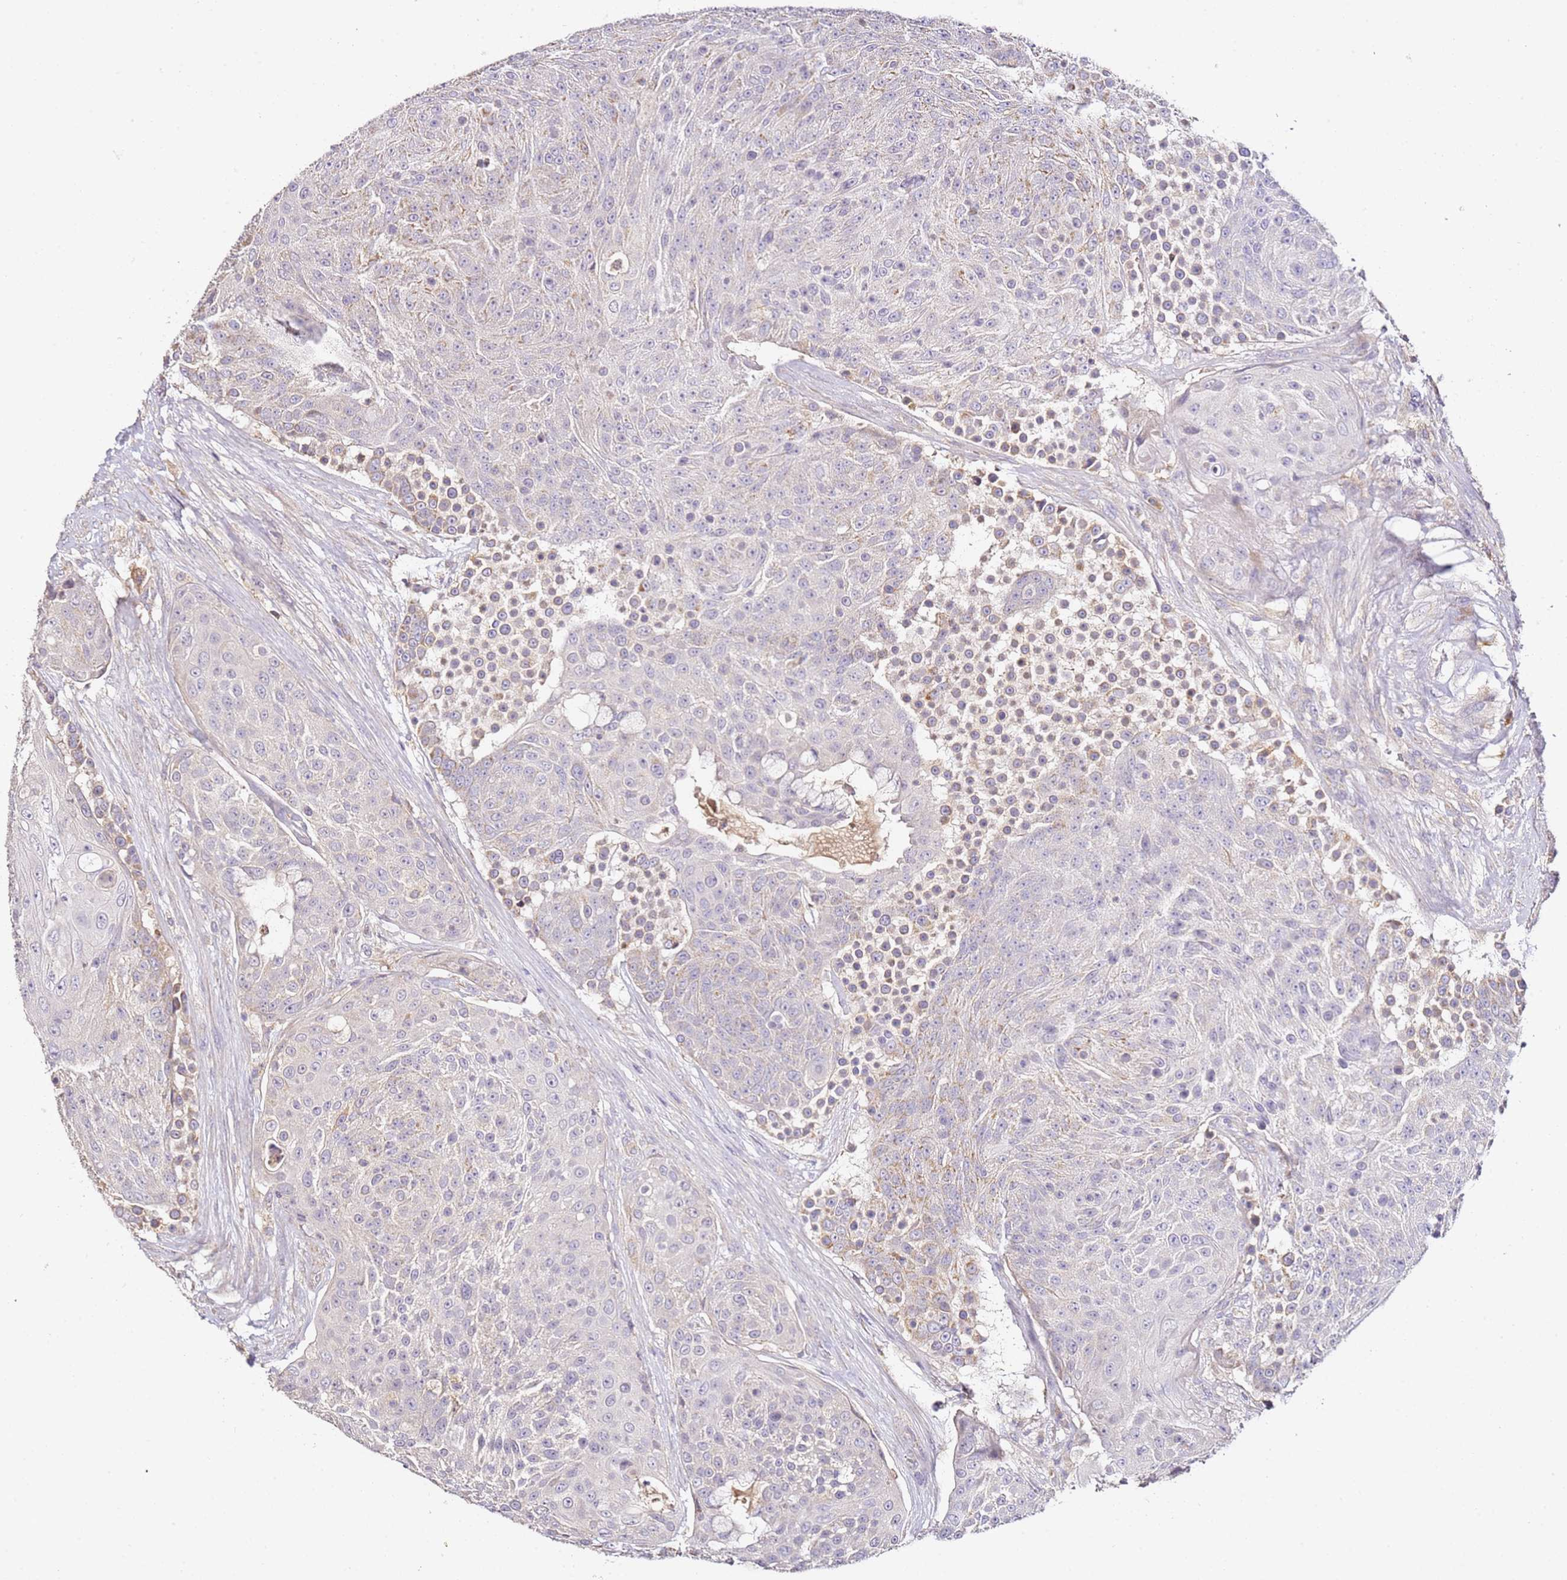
{"staining": {"intensity": "negative", "quantity": "none", "location": "none"}, "tissue": "urothelial cancer", "cell_type": "Tumor cells", "image_type": "cancer", "snomed": [{"axis": "morphology", "description": "Urothelial carcinoma, High grade"}, {"axis": "topography", "description": "Urinary bladder"}], "caption": "Immunohistochemical staining of urothelial cancer demonstrates no significant staining in tumor cells.", "gene": "OR2B11", "patient": {"sex": "female", "age": 63}}